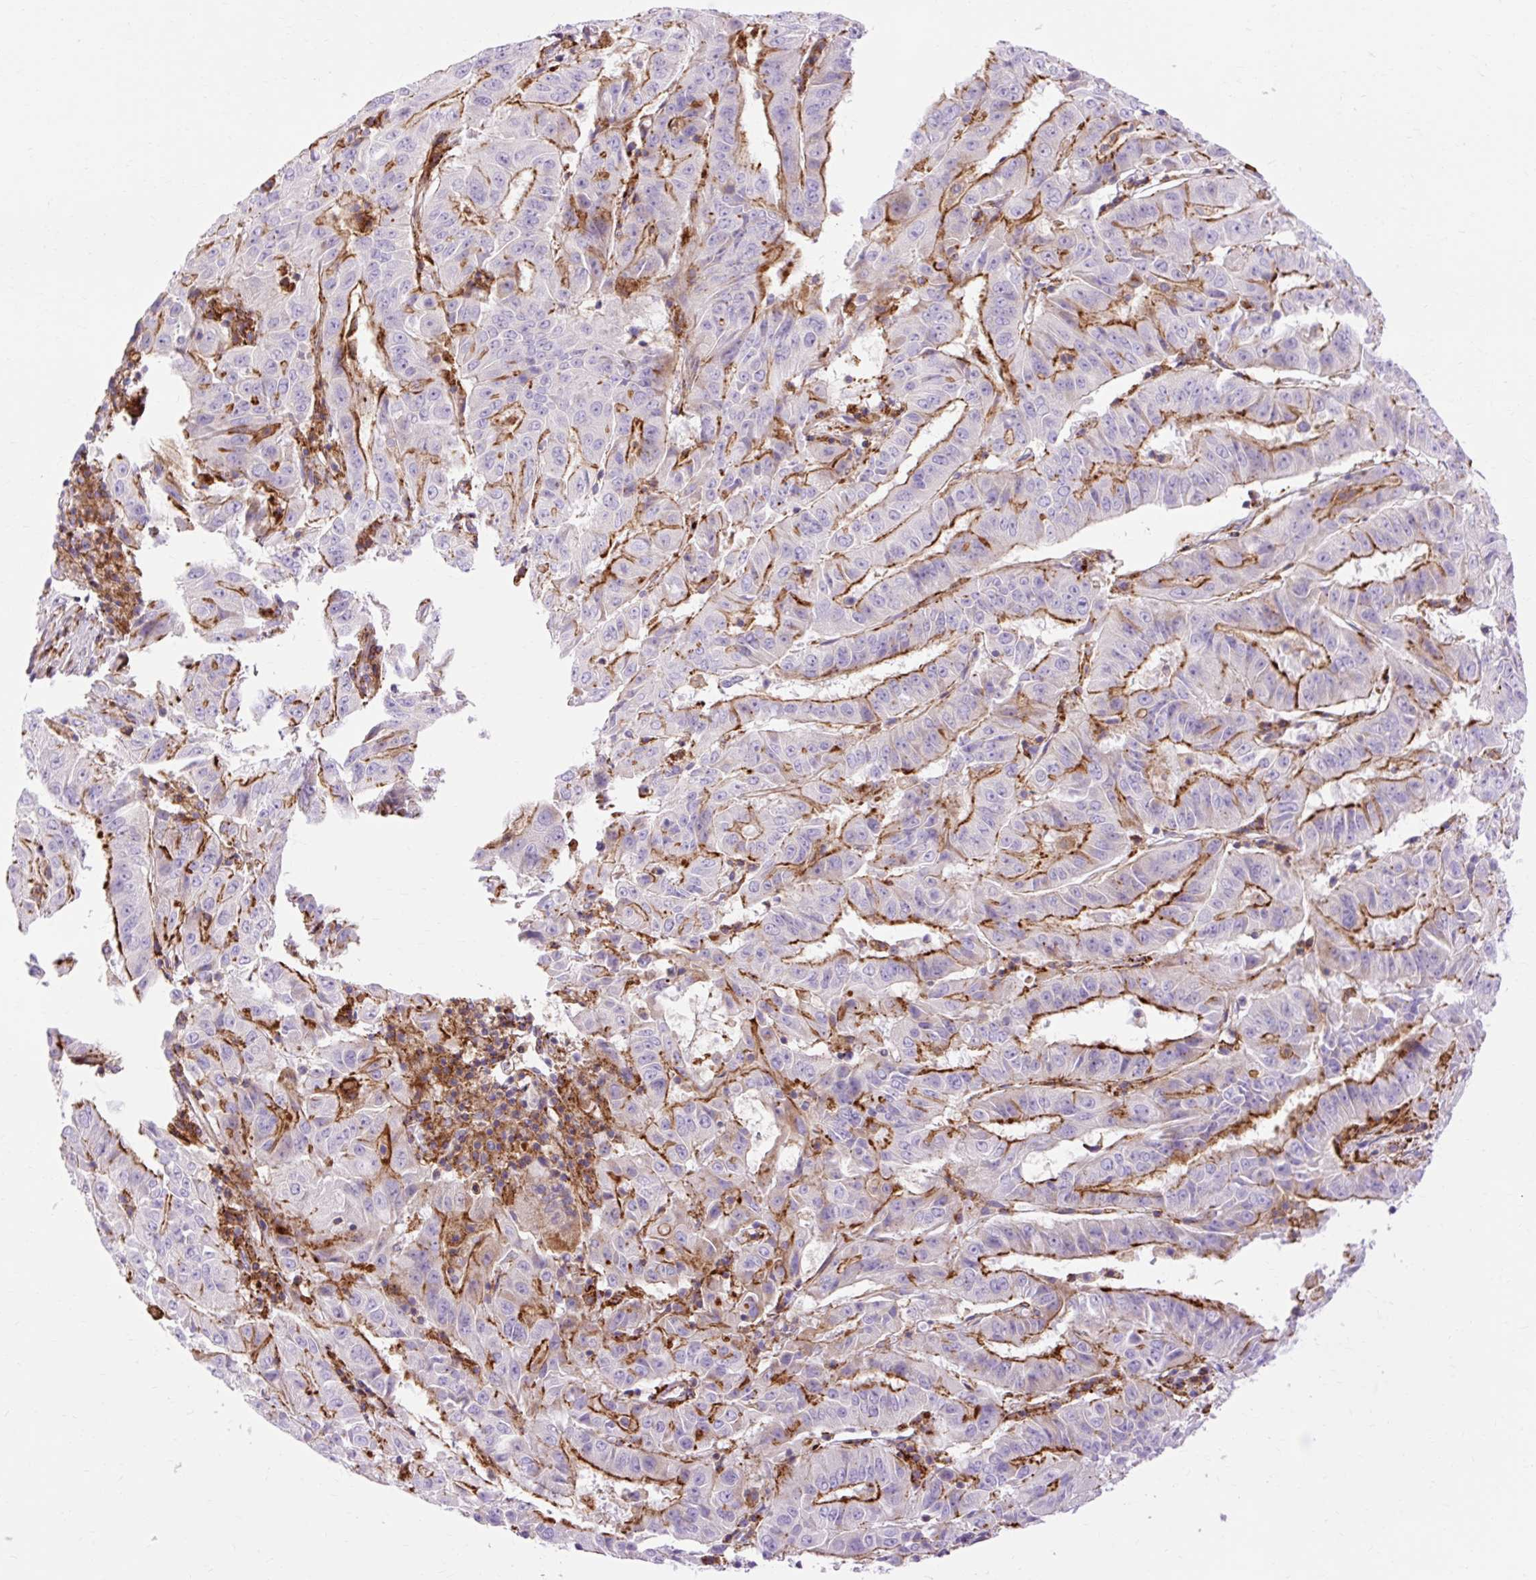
{"staining": {"intensity": "strong", "quantity": ">75%", "location": "cytoplasmic/membranous"}, "tissue": "pancreatic cancer", "cell_type": "Tumor cells", "image_type": "cancer", "snomed": [{"axis": "morphology", "description": "Adenocarcinoma, NOS"}, {"axis": "topography", "description": "Pancreas"}], "caption": "Pancreatic cancer (adenocarcinoma) stained with DAB immunohistochemistry (IHC) exhibits high levels of strong cytoplasmic/membranous positivity in about >75% of tumor cells. (Brightfield microscopy of DAB IHC at high magnification).", "gene": "CORO7-PAM16", "patient": {"sex": "male", "age": 63}}